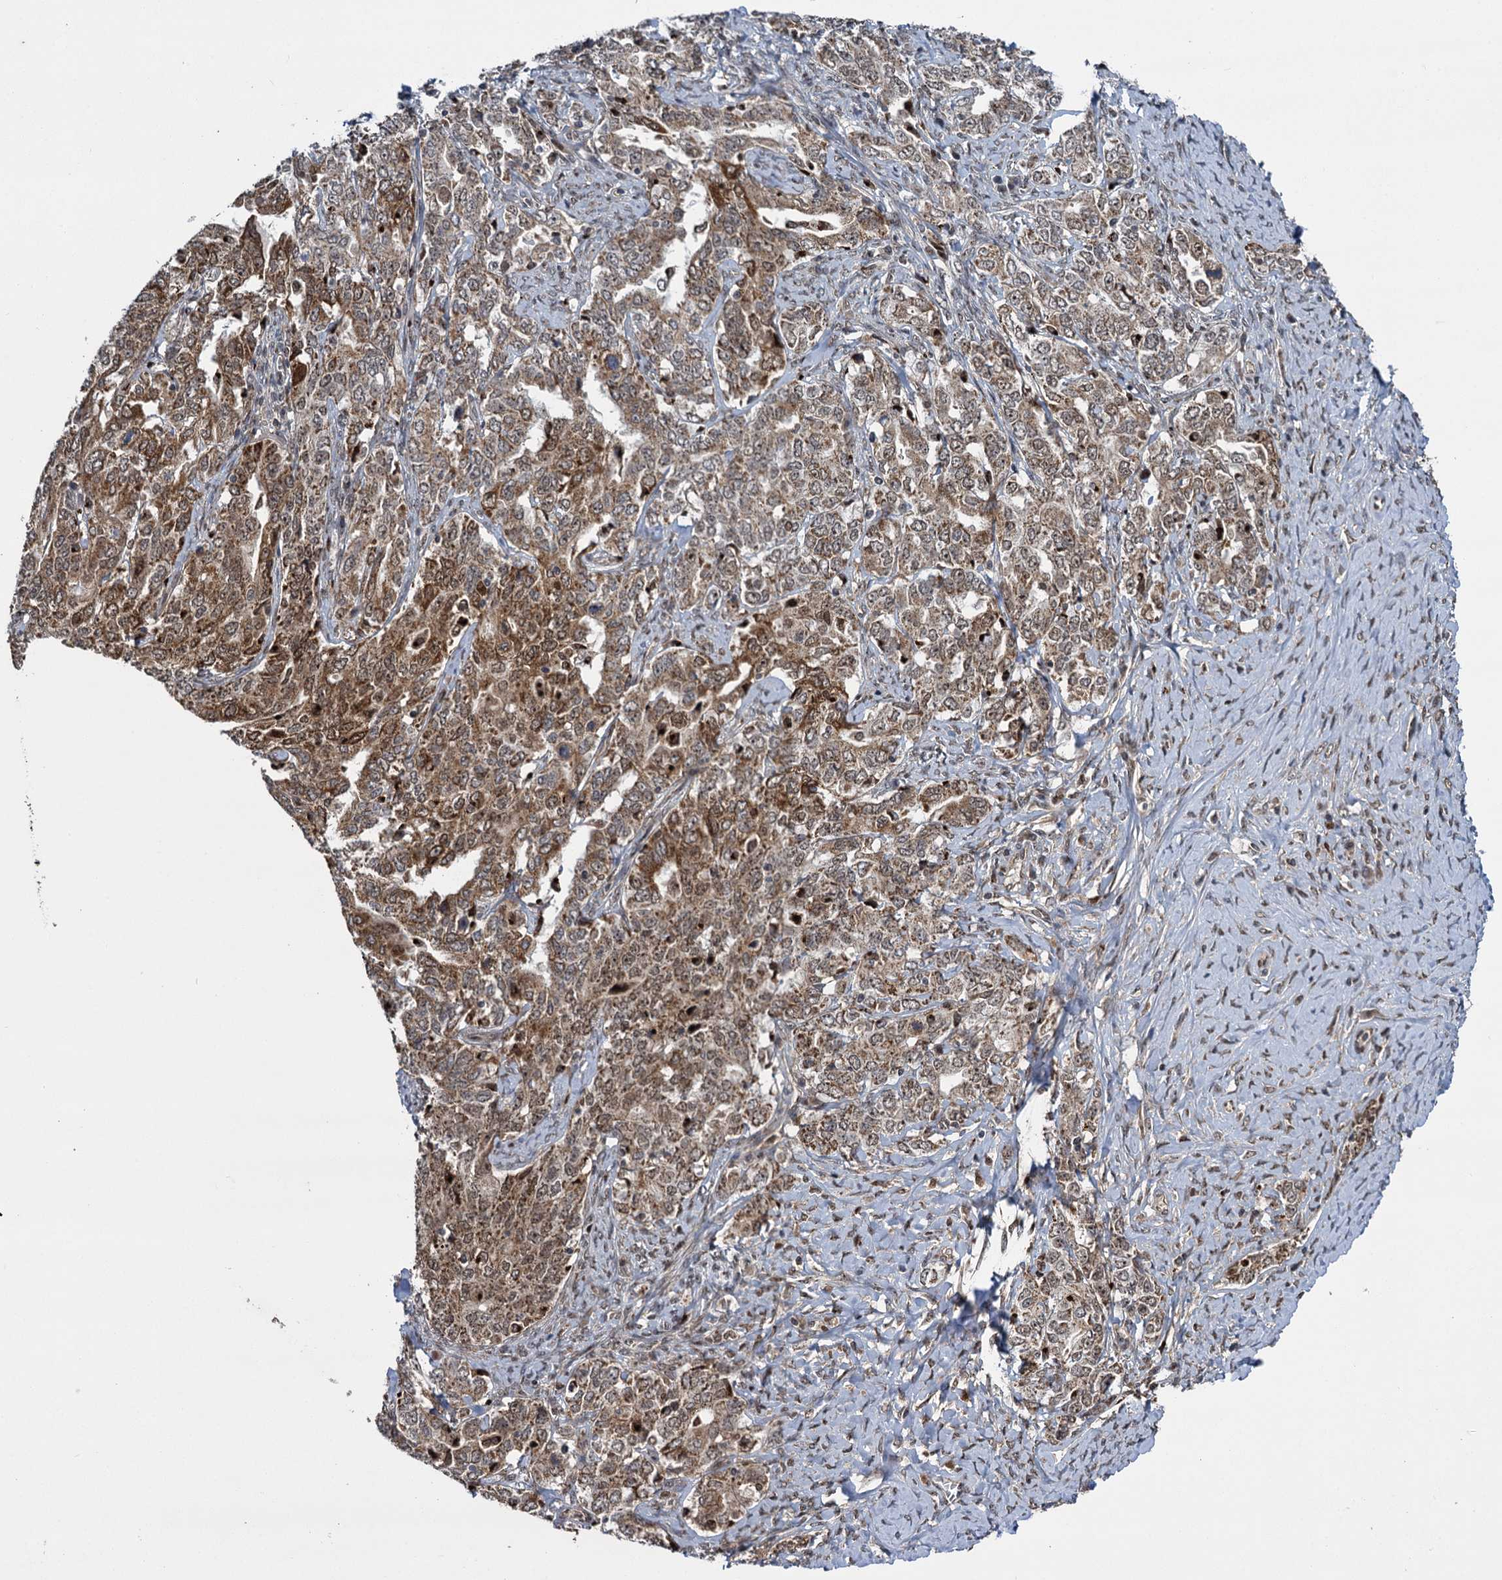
{"staining": {"intensity": "moderate", "quantity": ">75%", "location": "cytoplasmic/membranous,nuclear"}, "tissue": "ovarian cancer", "cell_type": "Tumor cells", "image_type": "cancer", "snomed": [{"axis": "morphology", "description": "Carcinoma, endometroid"}, {"axis": "topography", "description": "Ovary"}], "caption": "Immunohistochemistry of human endometroid carcinoma (ovarian) exhibits medium levels of moderate cytoplasmic/membranous and nuclear expression in about >75% of tumor cells.", "gene": "GAL3ST4", "patient": {"sex": "female", "age": 62}}